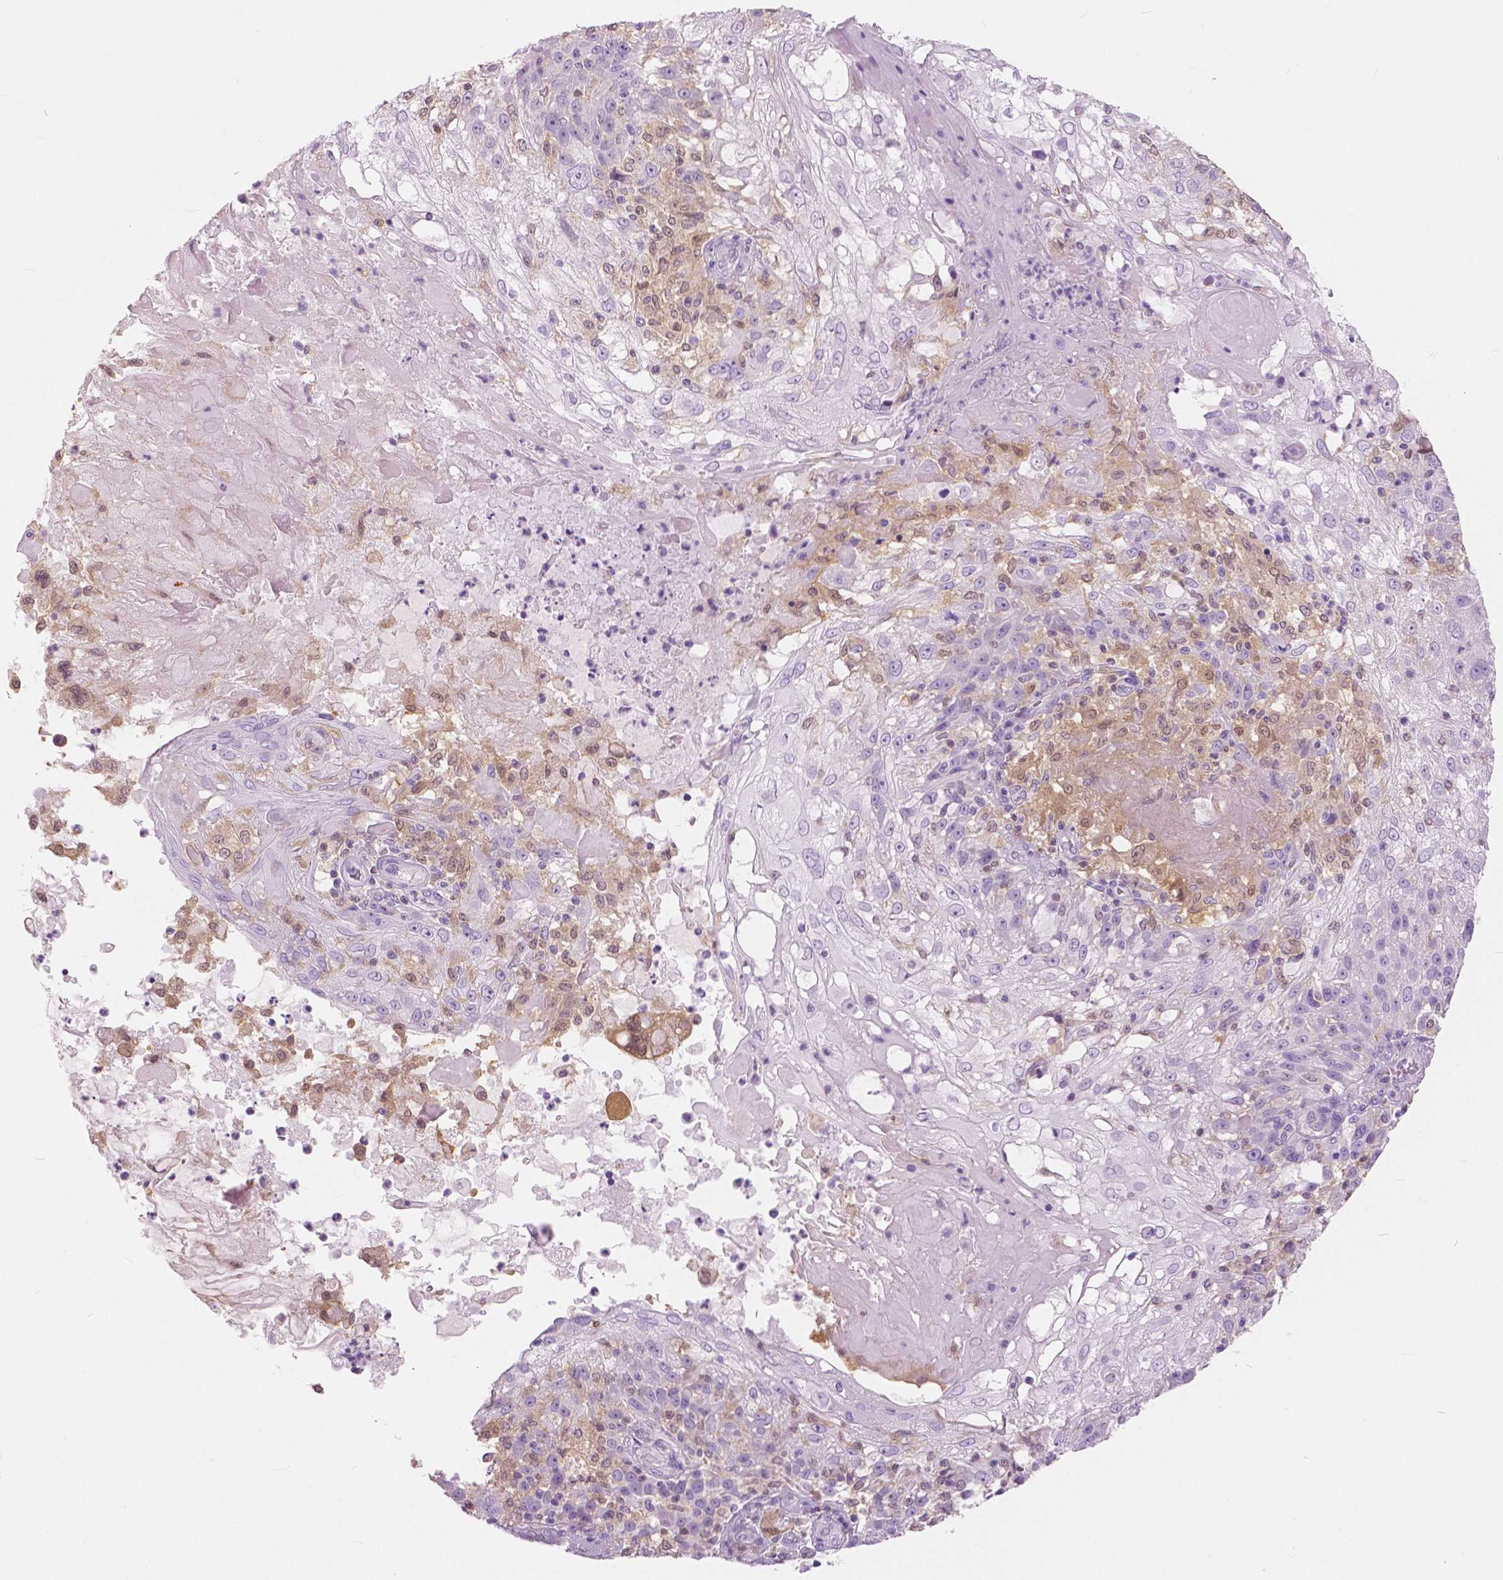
{"staining": {"intensity": "negative", "quantity": "none", "location": "none"}, "tissue": "skin cancer", "cell_type": "Tumor cells", "image_type": "cancer", "snomed": [{"axis": "morphology", "description": "Normal tissue, NOS"}, {"axis": "morphology", "description": "Squamous cell carcinoma, NOS"}, {"axis": "topography", "description": "Skin"}], "caption": "Immunohistochemical staining of skin squamous cell carcinoma reveals no significant positivity in tumor cells.", "gene": "GALM", "patient": {"sex": "female", "age": 83}}